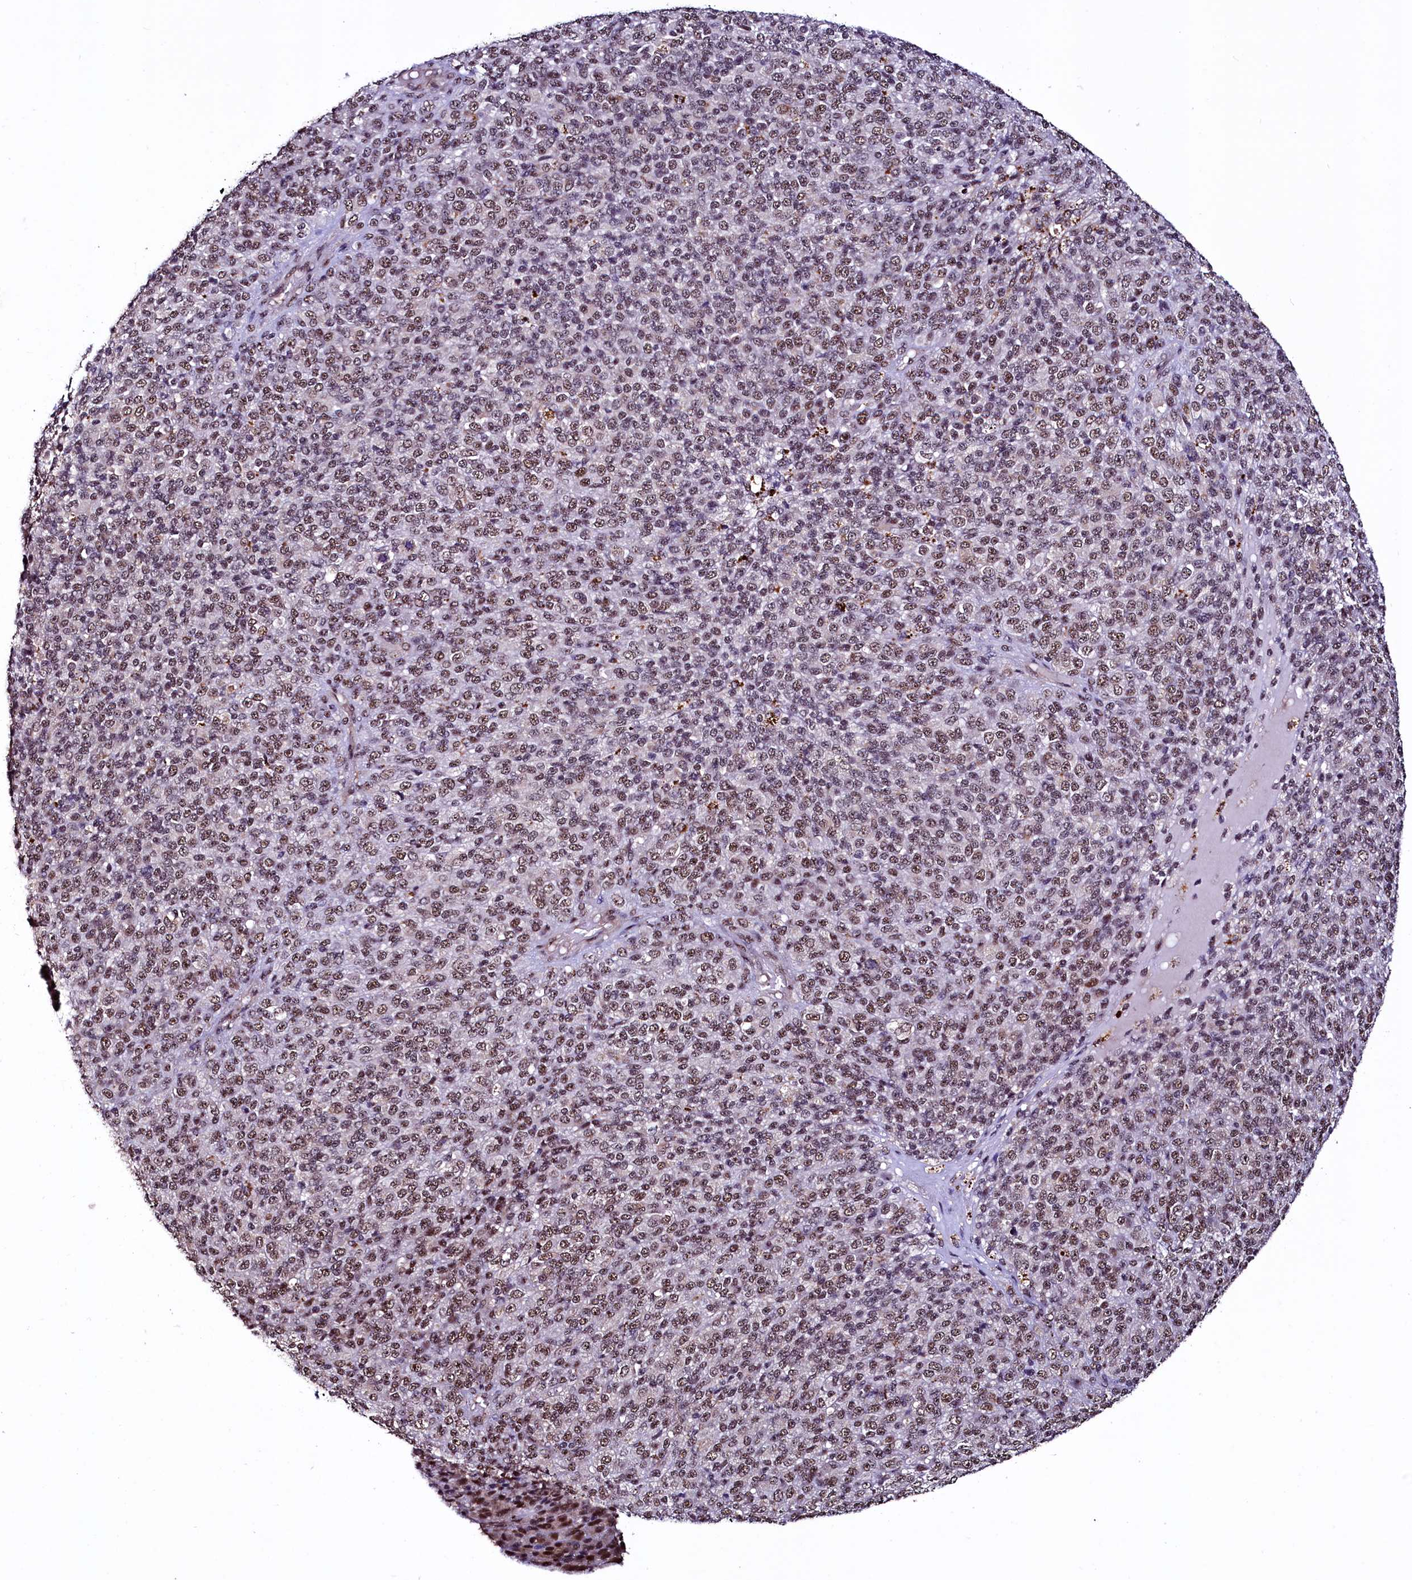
{"staining": {"intensity": "moderate", "quantity": ">75%", "location": "nuclear"}, "tissue": "melanoma", "cell_type": "Tumor cells", "image_type": "cancer", "snomed": [{"axis": "morphology", "description": "Malignant melanoma, Metastatic site"}, {"axis": "topography", "description": "Brain"}], "caption": "IHC of malignant melanoma (metastatic site) exhibits medium levels of moderate nuclear positivity in approximately >75% of tumor cells.", "gene": "SFSWAP", "patient": {"sex": "female", "age": 56}}